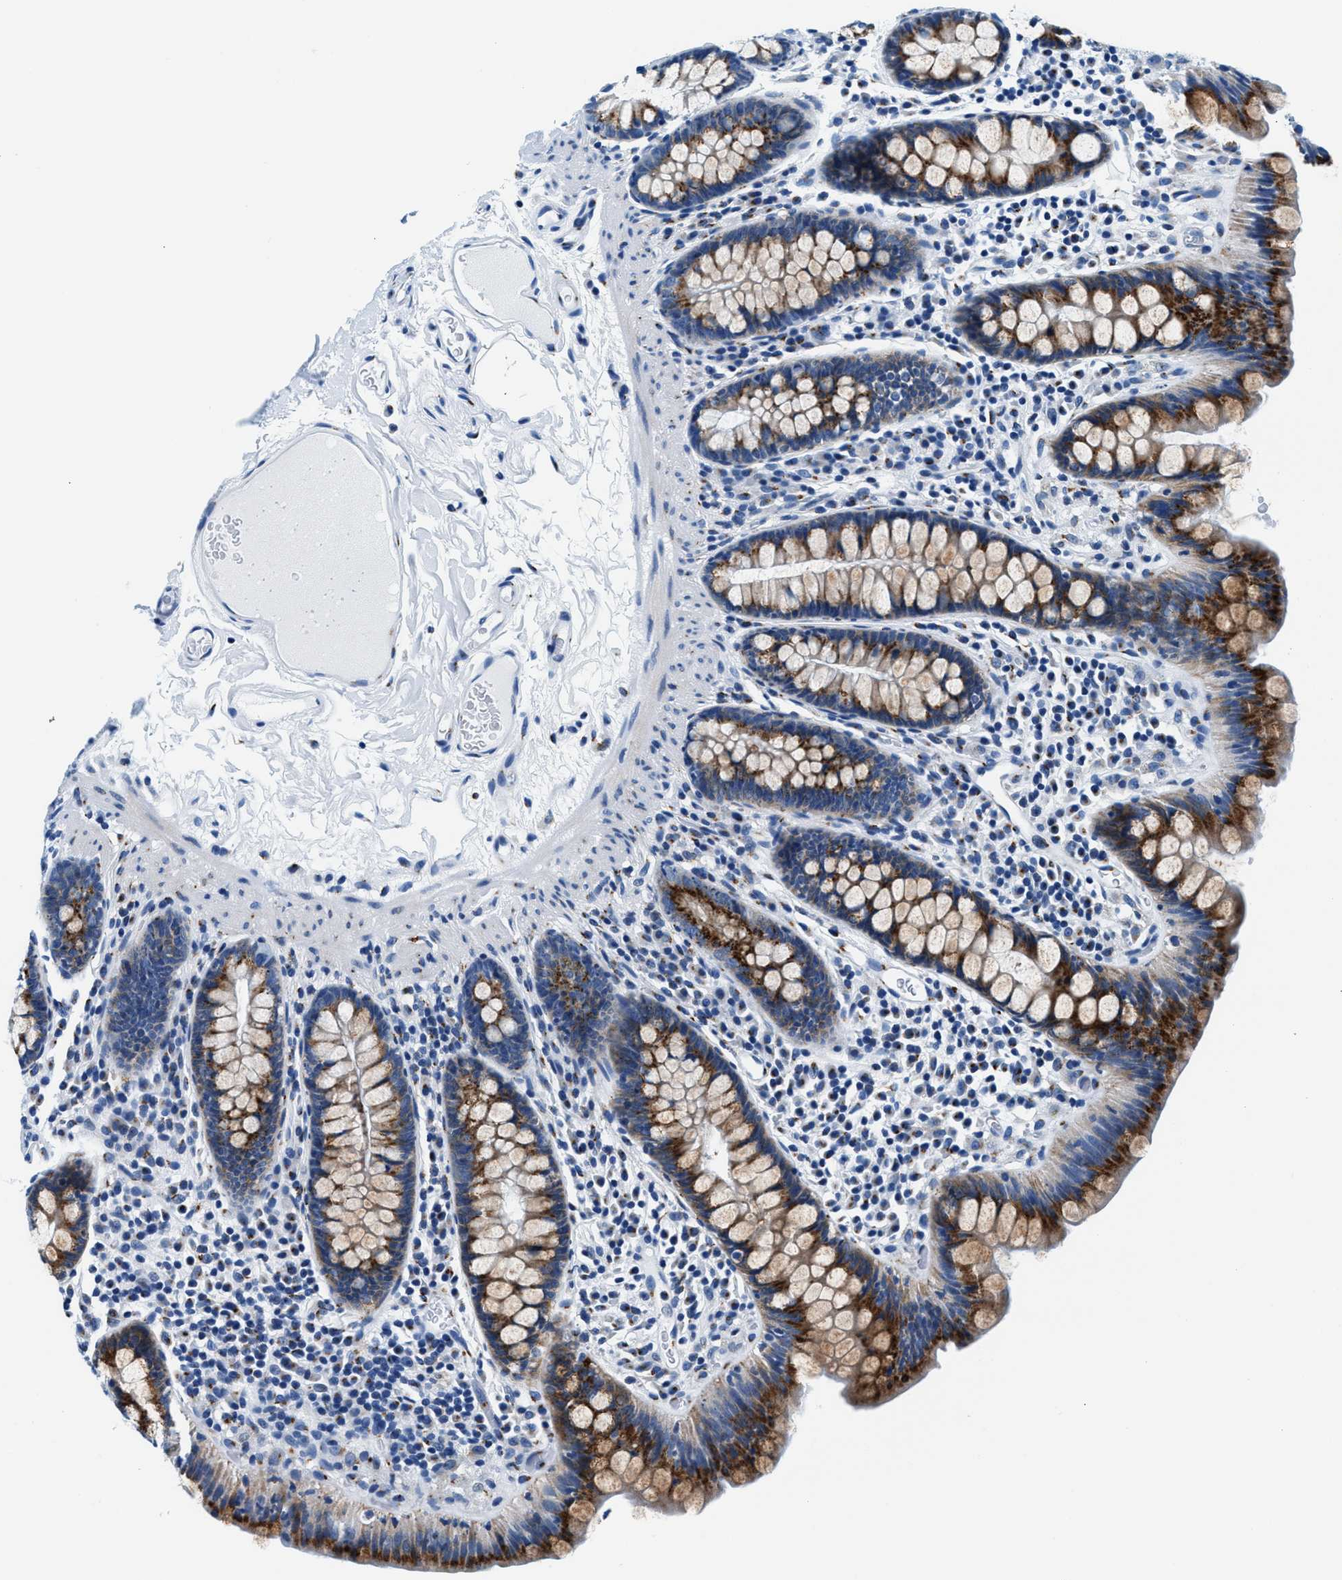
{"staining": {"intensity": "negative", "quantity": "none", "location": "none"}, "tissue": "colon", "cell_type": "Endothelial cells", "image_type": "normal", "snomed": [{"axis": "morphology", "description": "Normal tissue, NOS"}, {"axis": "topography", "description": "Colon"}], "caption": "This is an immunohistochemistry (IHC) histopathology image of benign colon. There is no positivity in endothelial cells.", "gene": "VPS53", "patient": {"sex": "female", "age": 80}}